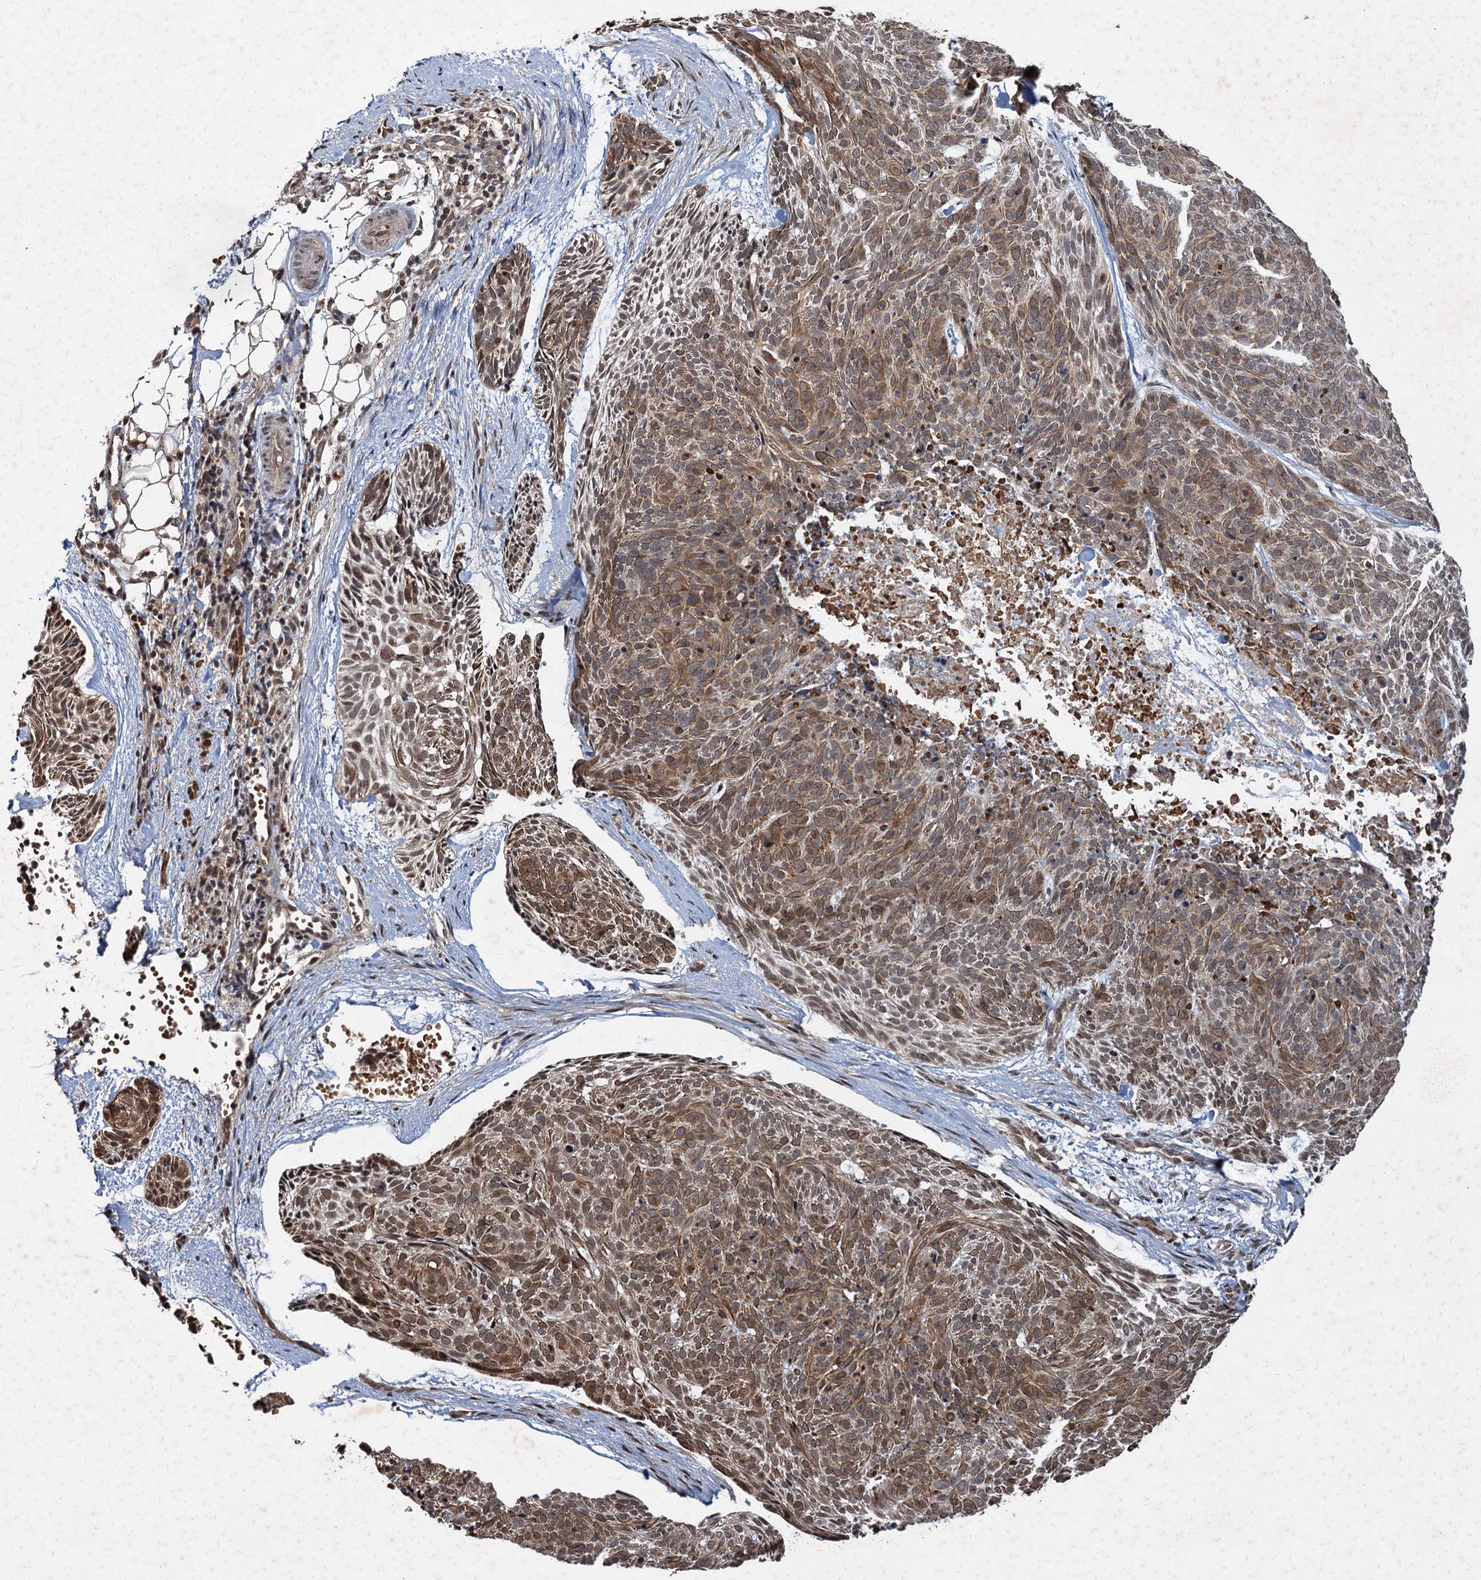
{"staining": {"intensity": "moderate", "quantity": ">75%", "location": "cytoplasmic/membranous,nuclear"}, "tissue": "skin cancer", "cell_type": "Tumor cells", "image_type": "cancer", "snomed": [{"axis": "morphology", "description": "Normal tissue, NOS"}, {"axis": "morphology", "description": "Basal cell carcinoma"}, {"axis": "topography", "description": "Skin"}], "caption": "Protein staining of skin cancer (basal cell carcinoma) tissue shows moderate cytoplasmic/membranous and nuclear expression in about >75% of tumor cells.", "gene": "REP15", "patient": {"sex": "male", "age": 66}}